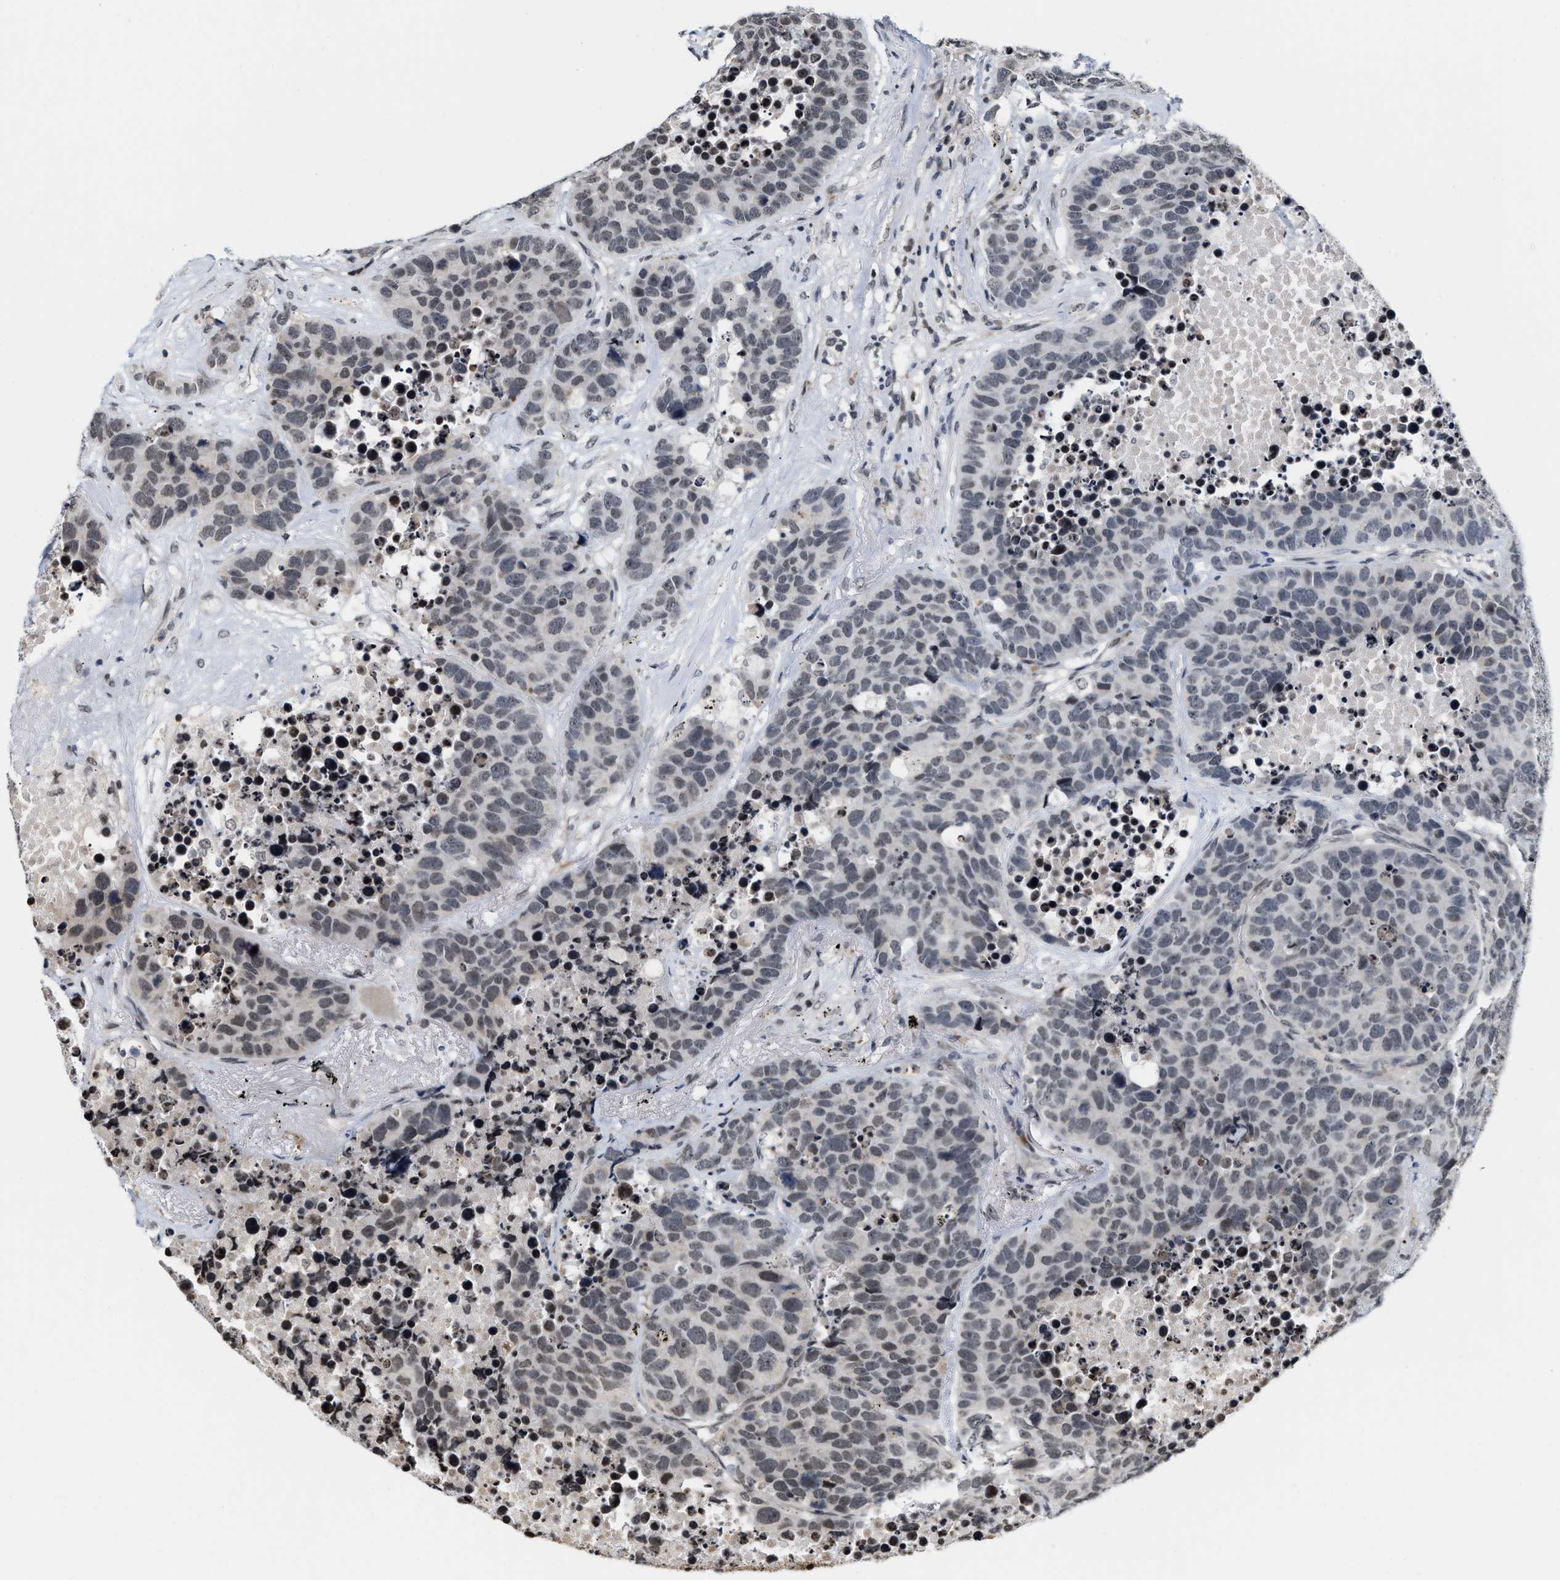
{"staining": {"intensity": "weak", "quantity": "25%-75%", "location": "nuclear"}, "tissue": "carcinoid", "cell_type": "Tumor cells", "image_type": "cancer", "snomed": [{"axis": "morphology", "description": "Carcinoid, malignant, NOS"}, {"axis": "topography", "description": "Lung"}], "caption": "This photomicrograph displays carcinoid (malignant) stained with IHC to label a protein in brown. The nuclear of tumor cells show weak positivity for the protein. Nuclei are counter-stained blue.", "gene": "ANKRD6", "patient": {"sex": "male", "age": 60}}